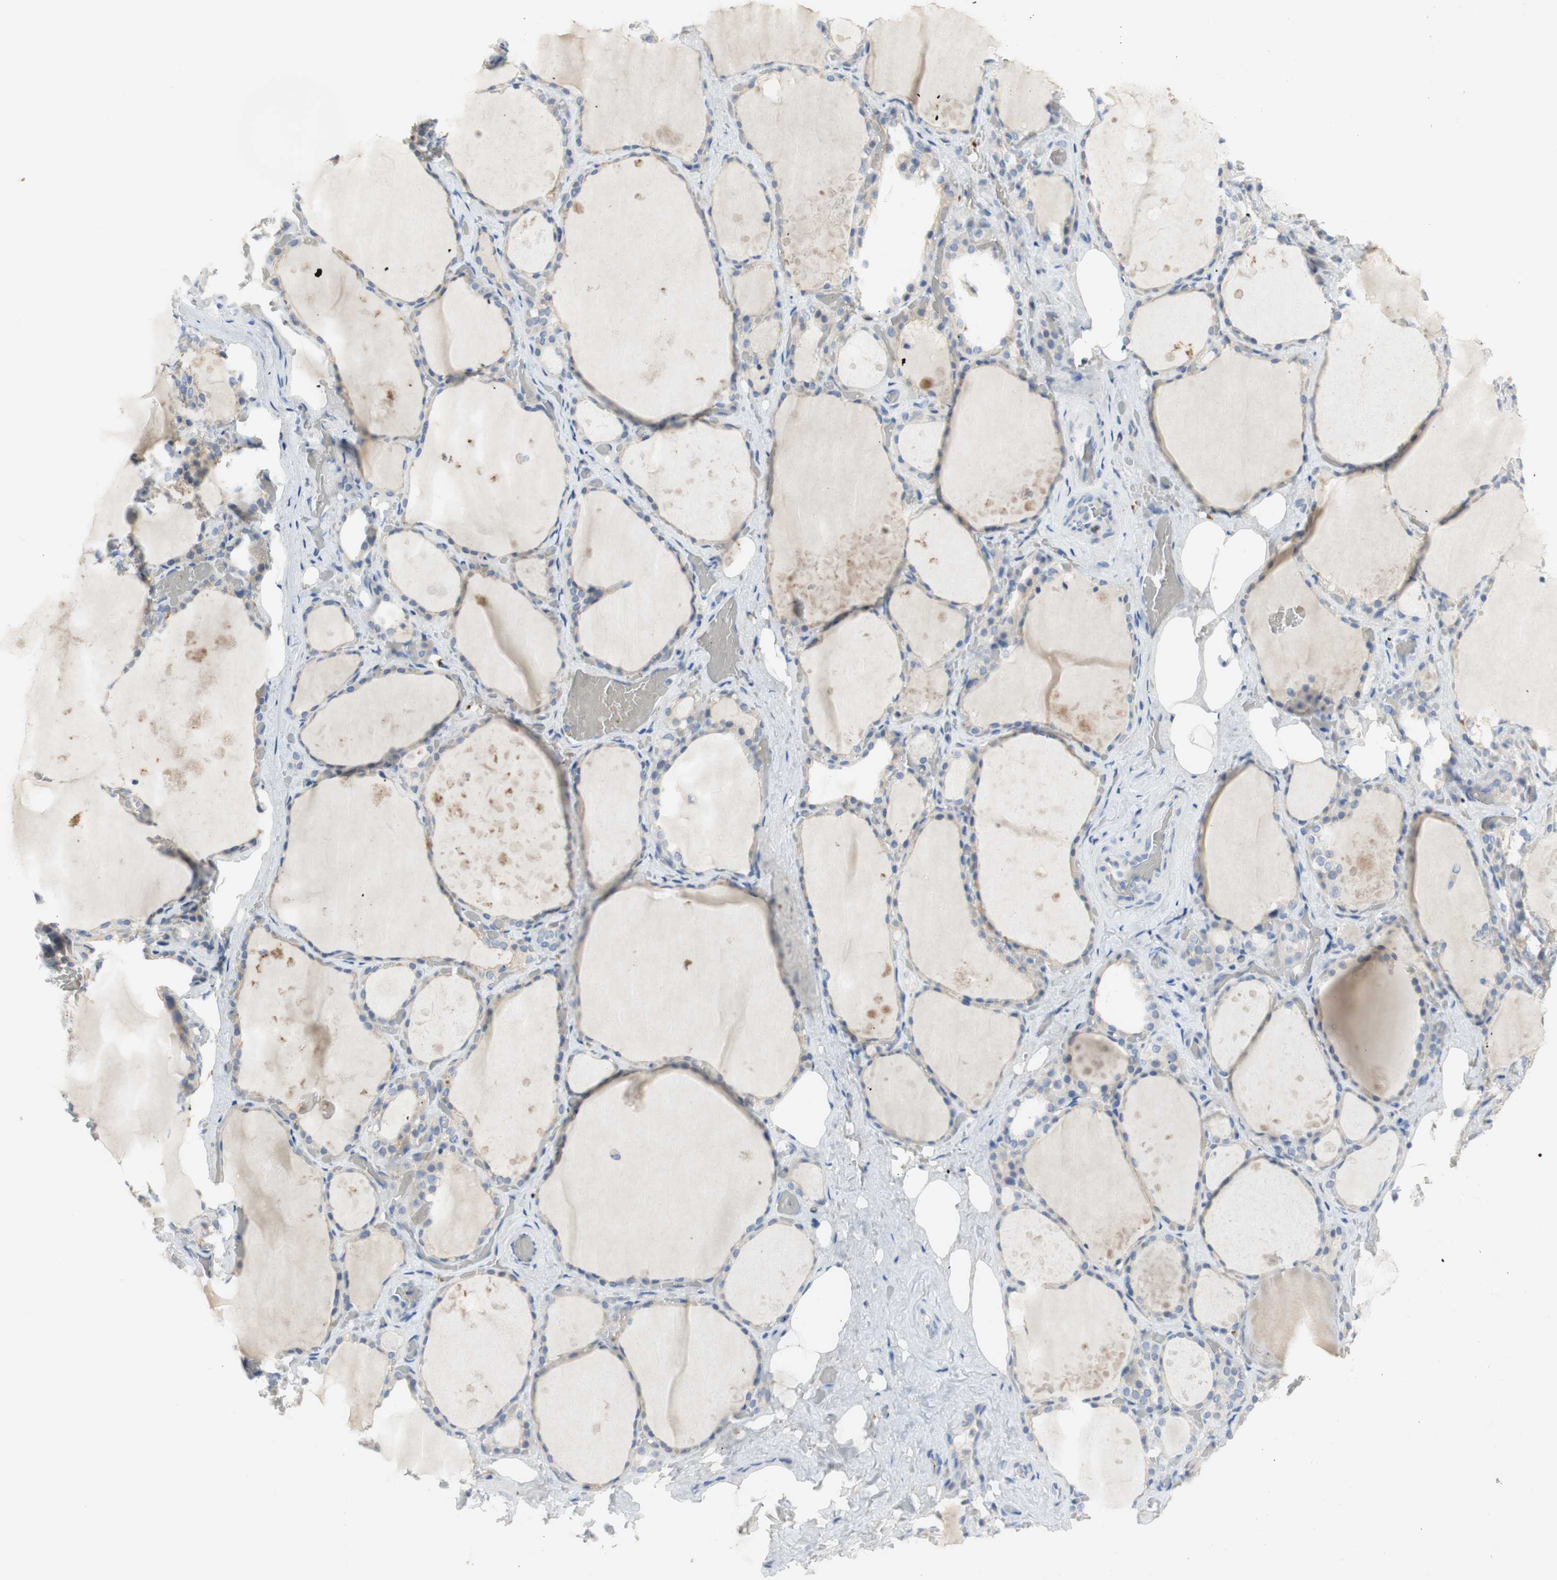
{"staining": {"intensity": "weak", "quantity": "<25%", "location": "cytoplasmic/membranous"}, "tissue": "thyroid gland", "cell_type": "Glandular cells", "image_type": "normal", "snomed": [{"axis": "morphology", "description": "Normal tissue, NOS"}, {"axis": "topography", "description": "Thyroid gland"}], "caption": "The immunohistochemistry image has no significant staining in glandular cells of thyroid gland.", "gene": "EPO", "patient": {"sex": "male", "age": 61}}